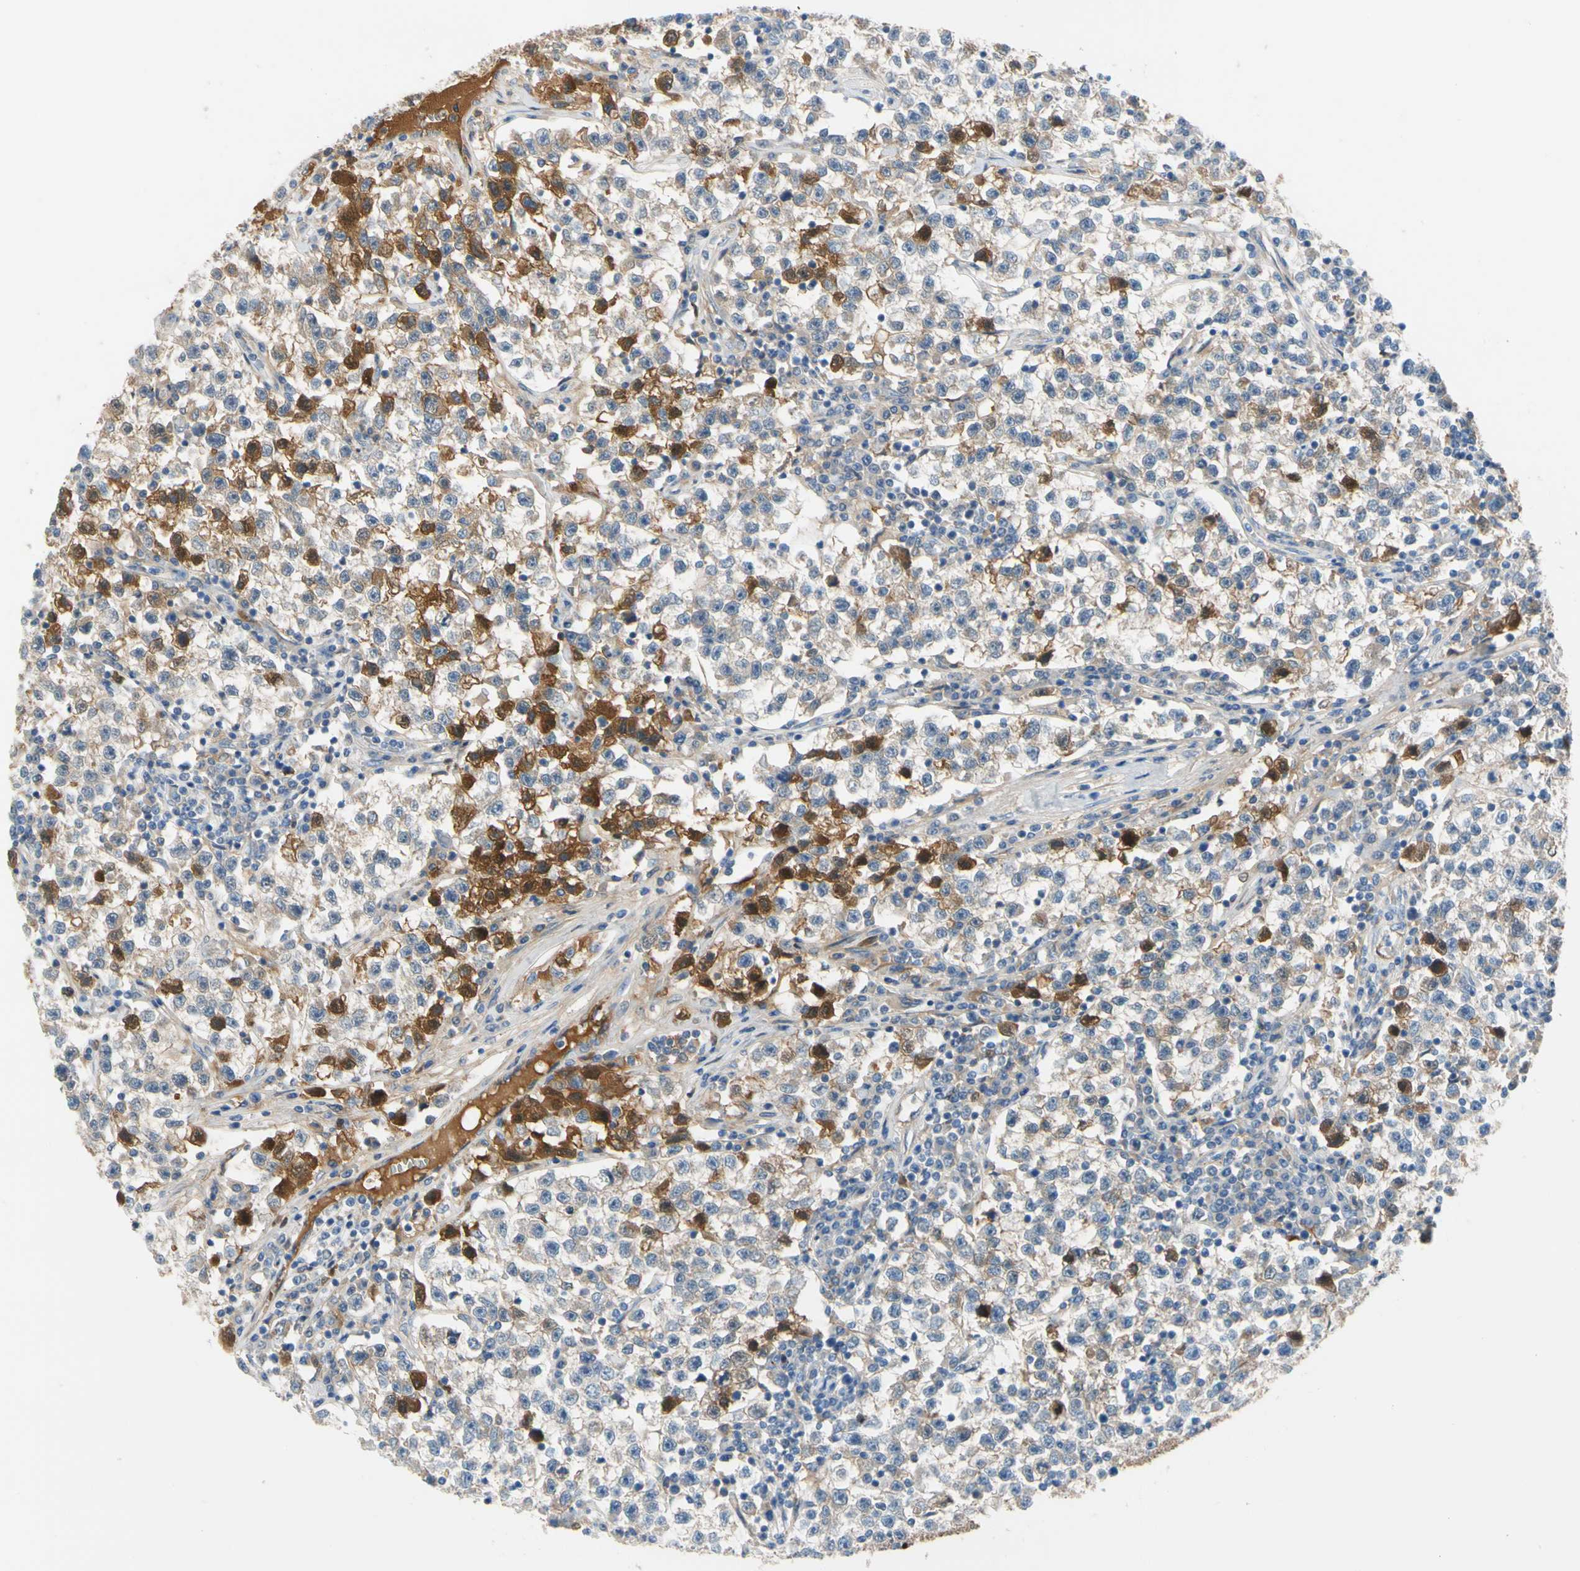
{"staining": {"intensity": "strong", "quantity": "<25%", "location": "cytoplasmic/membranous"}, "tissue": "testis cancer", "cell_type": "Tumor cells", "image_type": "cancer", "snomed": [{"axis": "morphology", "description": "Seminoma, NOS"}, {"axis": "topography", "description": "Testis"}], "caption": "The histopathology image shows staining of seminoma (testis), revealing strong cytoplasmic/membranous protein expression (brown color) within tumor cells.", "gene": "ENTREP3", "patient": {"sex": "male", "age": 22}}